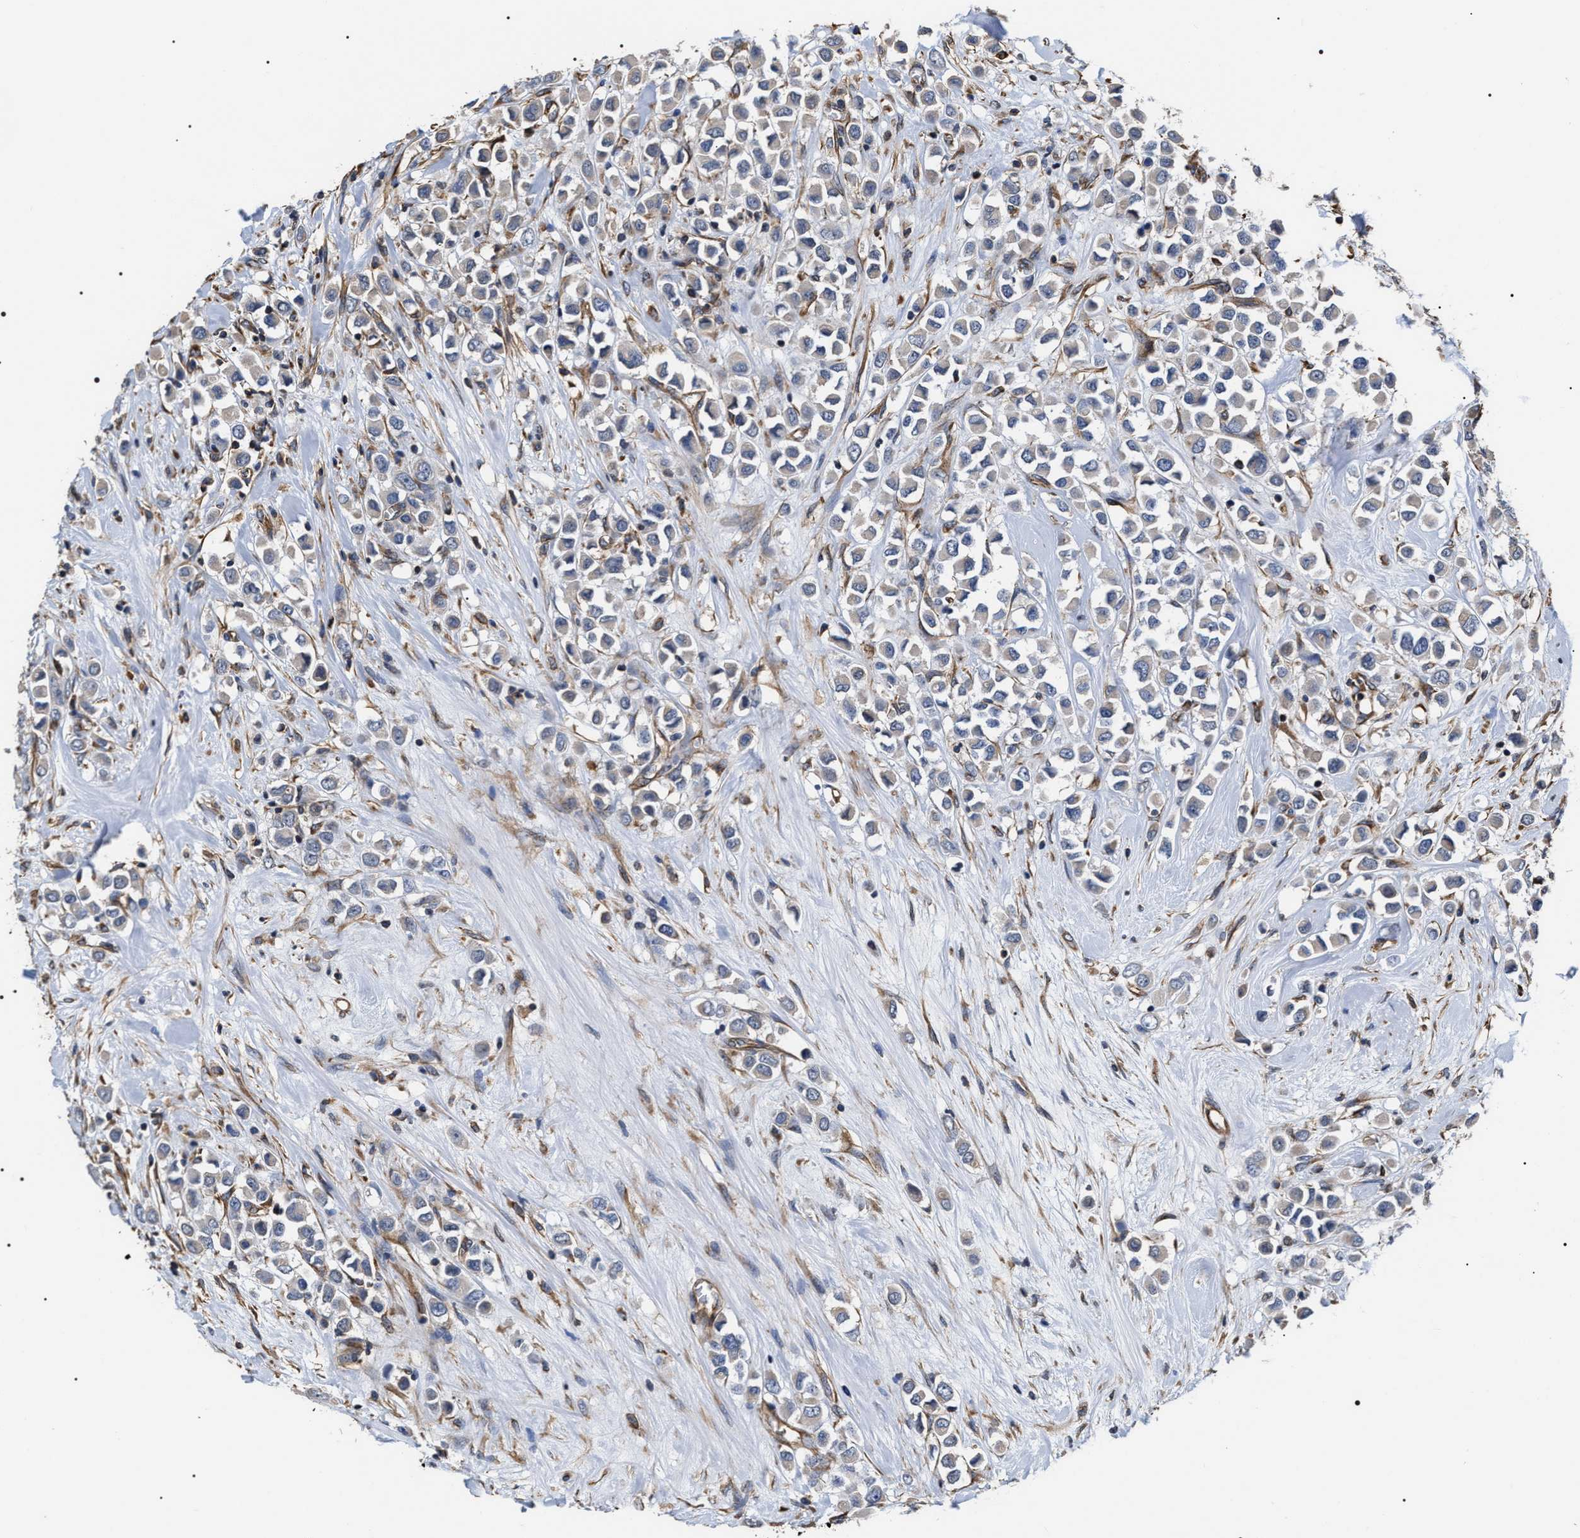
{"staining": {"intensity": "negative", "quantity": "none", "location": "none"}, "tissue": "breast cancer", "cell_type": "Tumor cells", "image_type": "cancer", "snomed": [{"axis": "morphology", "description": "Duct carcinoma"}, {"axis": "topography", "description": "Breast"}], "caption": "This is a image of IHC staining of breast infiltrating ductal carcinoma, which shows no positivity in tumor cells. (DAB immunohistochemistry visualized using brightfield microscopy, high magnification).", "gene": "TSPAN33", "patient": {"sex": "female", "age": 61}}